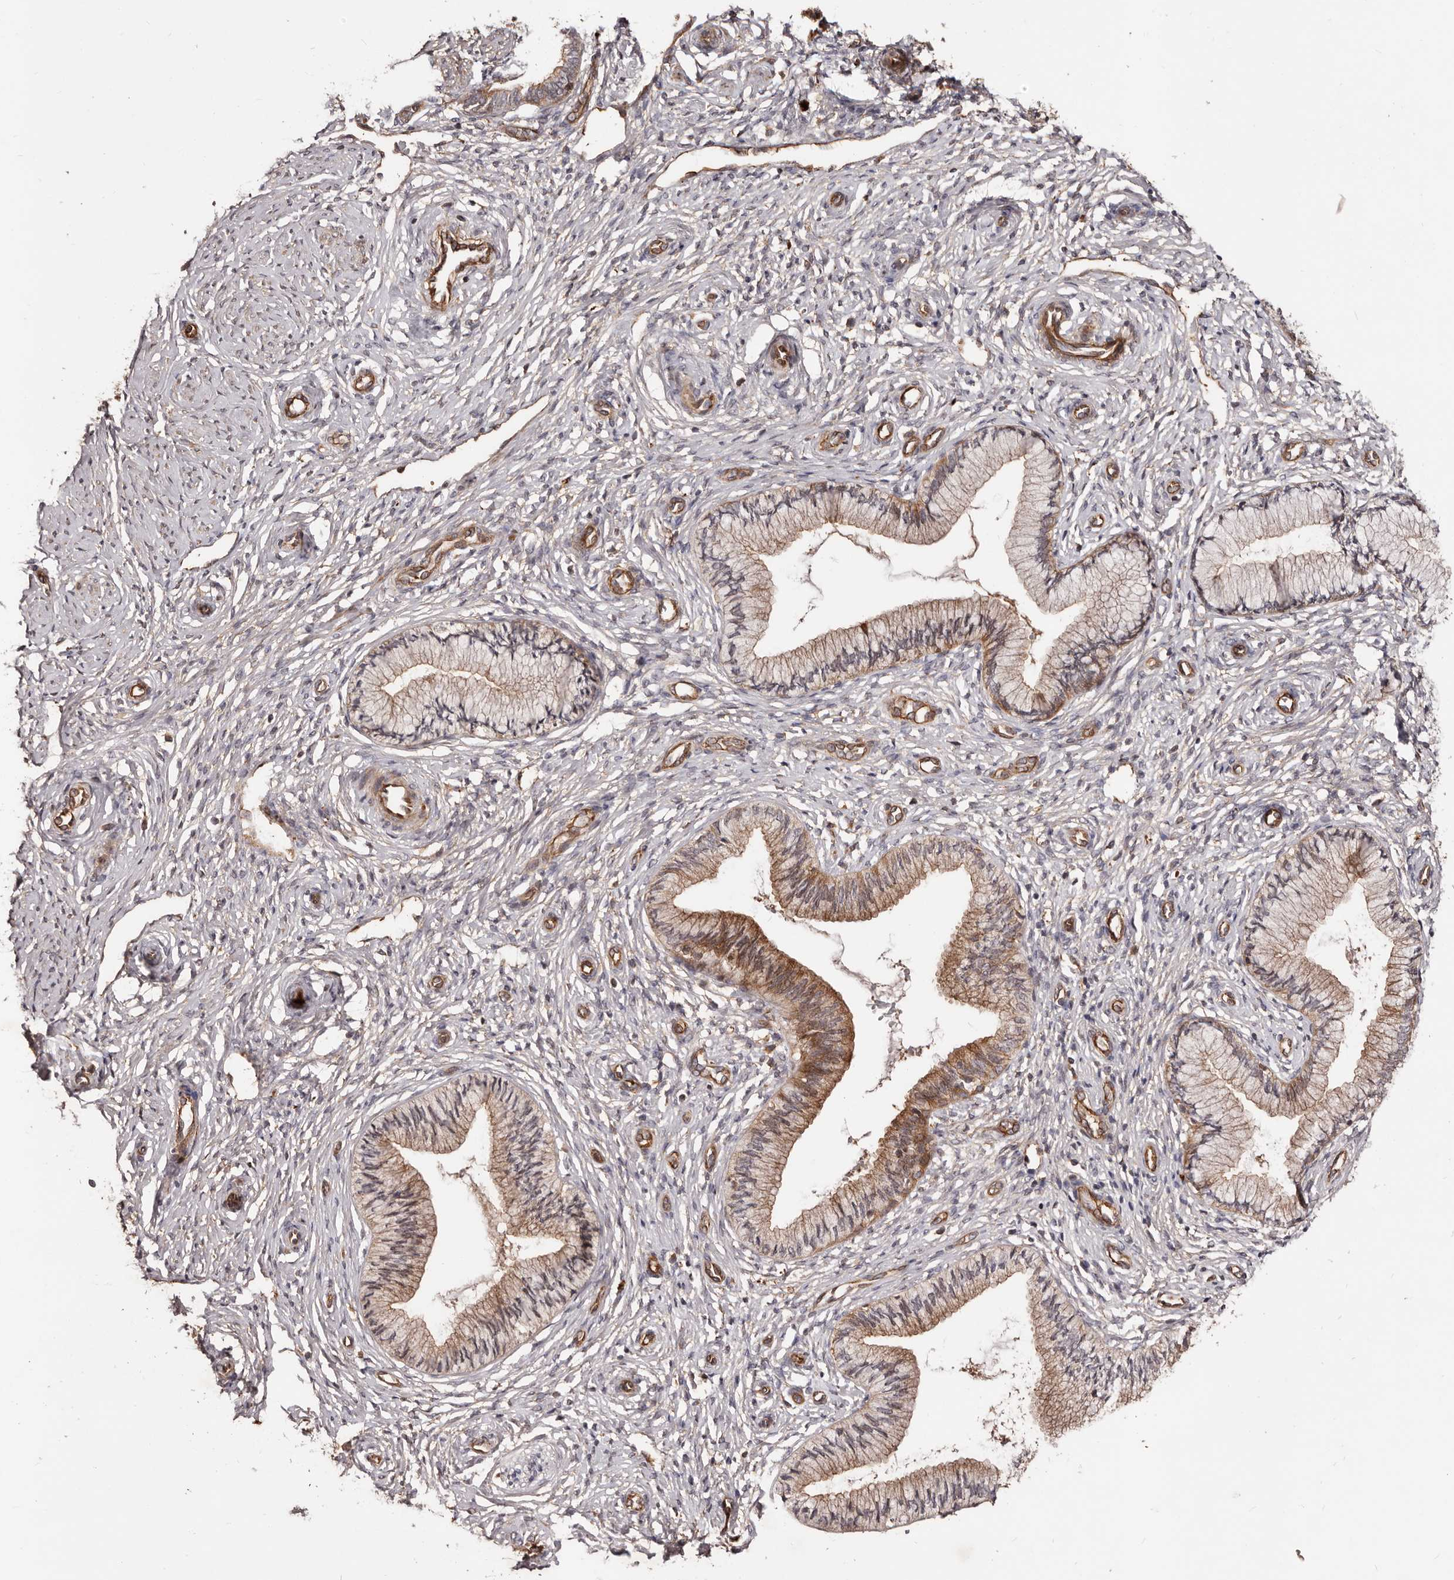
{"staining": {"intensity": "moderate", "quantity": ">75%", "location": "cytoplasmic/membranous"}, "tissue": "cervix", "cell_type": "Glandular cells", "image_type": "normal", "snomed": [{"axis": "morphology", "description": "Normal tissue, NOS"}, {"axis": "topography", "description": "Cervix"}], "caption": "Moderate cytoplasmic/membranous protein staining is identified in about >75% of glandular cells in cervix.", "gene": "GTPBP1", "patient": {"sex": "female", "age": 27}}